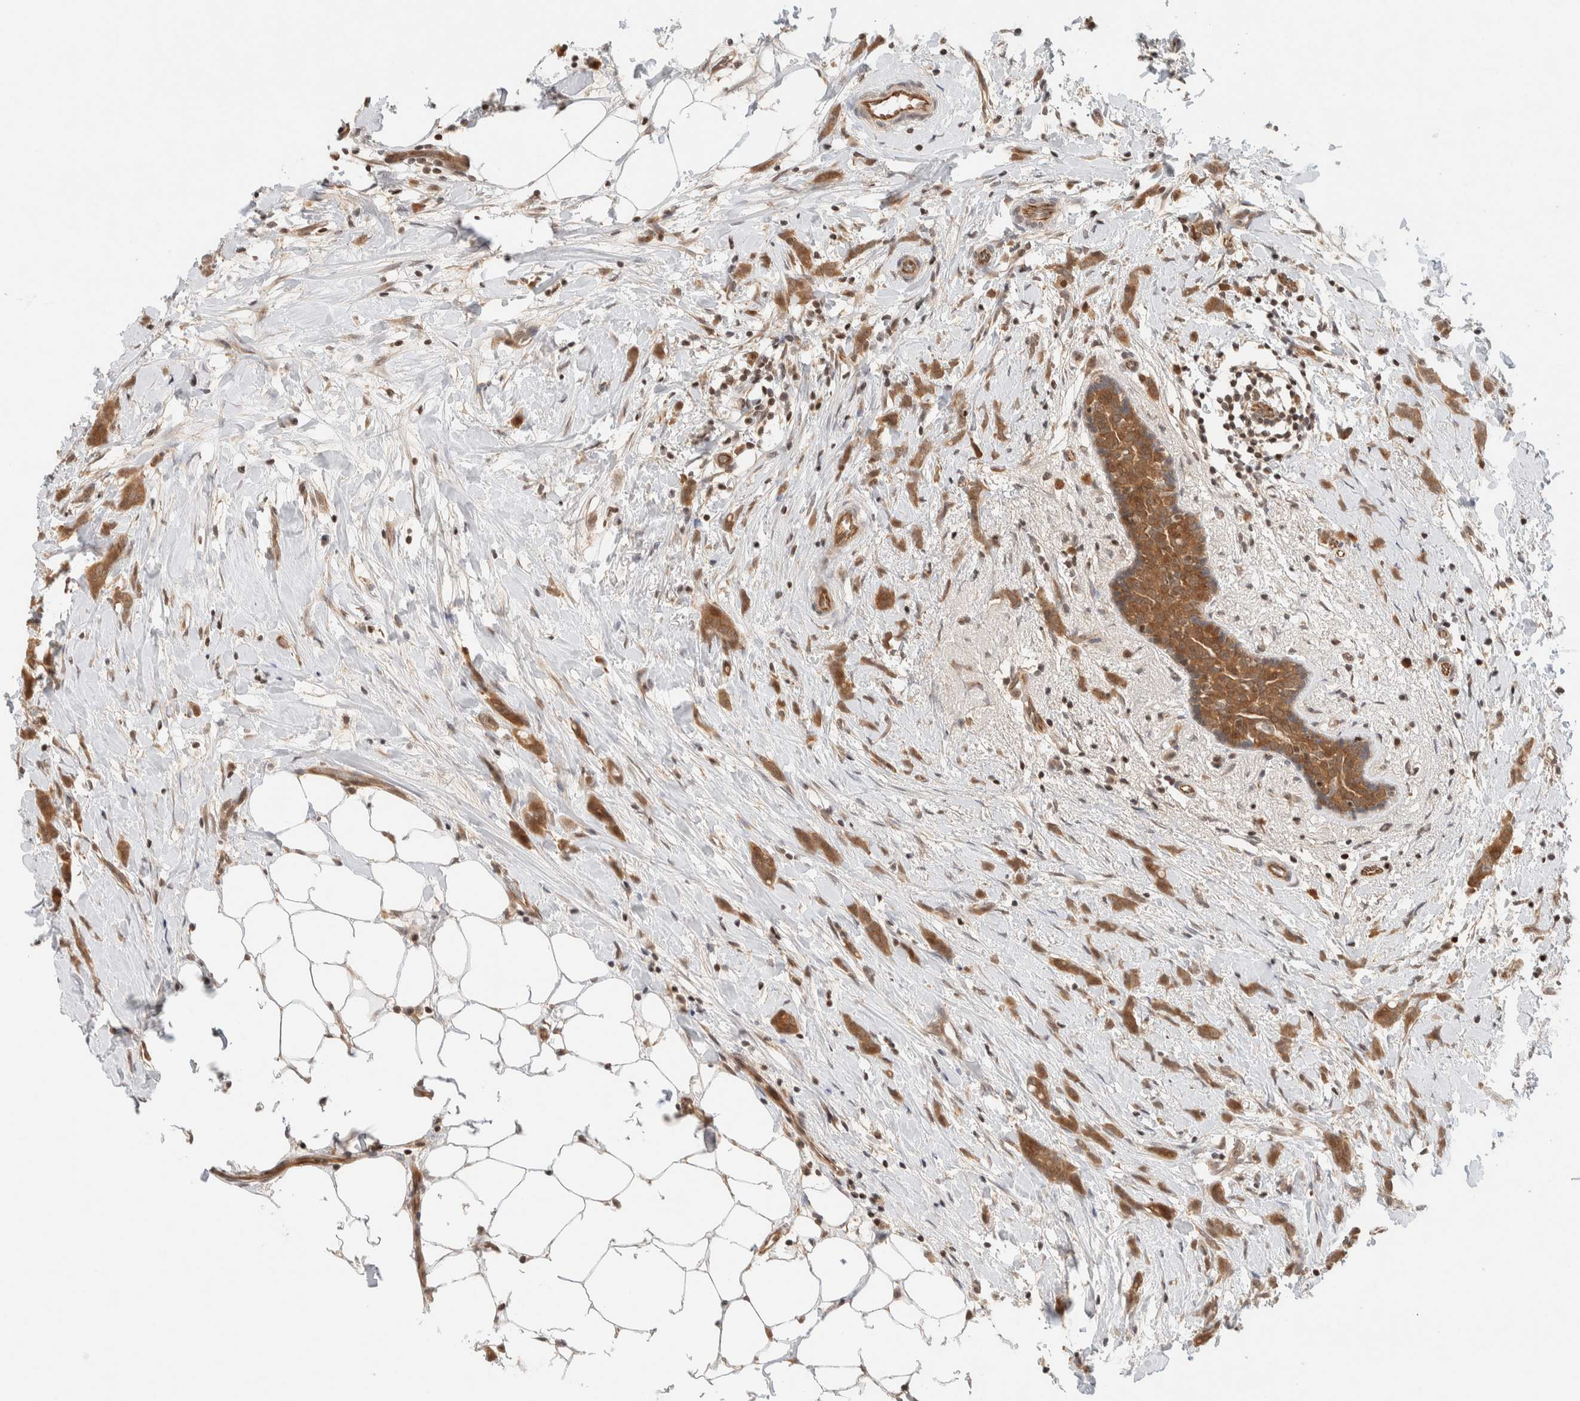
{"staining": {"intensity": "moderate", "quantity": ">75%", "location": "cytoplasmic/membranous"}, "tissue": "breast cancer", "cell_type": "Tumor cells", "image_type": "cancer", "snomed": [{"axis": "morphology", "description": "Lobular carcinoma, in situ"}, {"axis": "morphology", "description": "Lobular carcinoma"}, {"axis": "topography", "description": "Breast"}], "caption": "Immunohistochemistry of breast cancer (lobular carcinoma) demonstrates medium levels of moderate cytoplasmic/membranous expression in approximately >75% of tumor cells.", "gene": "C8orf76", "patient": {"sex": "female", "age": 41}}